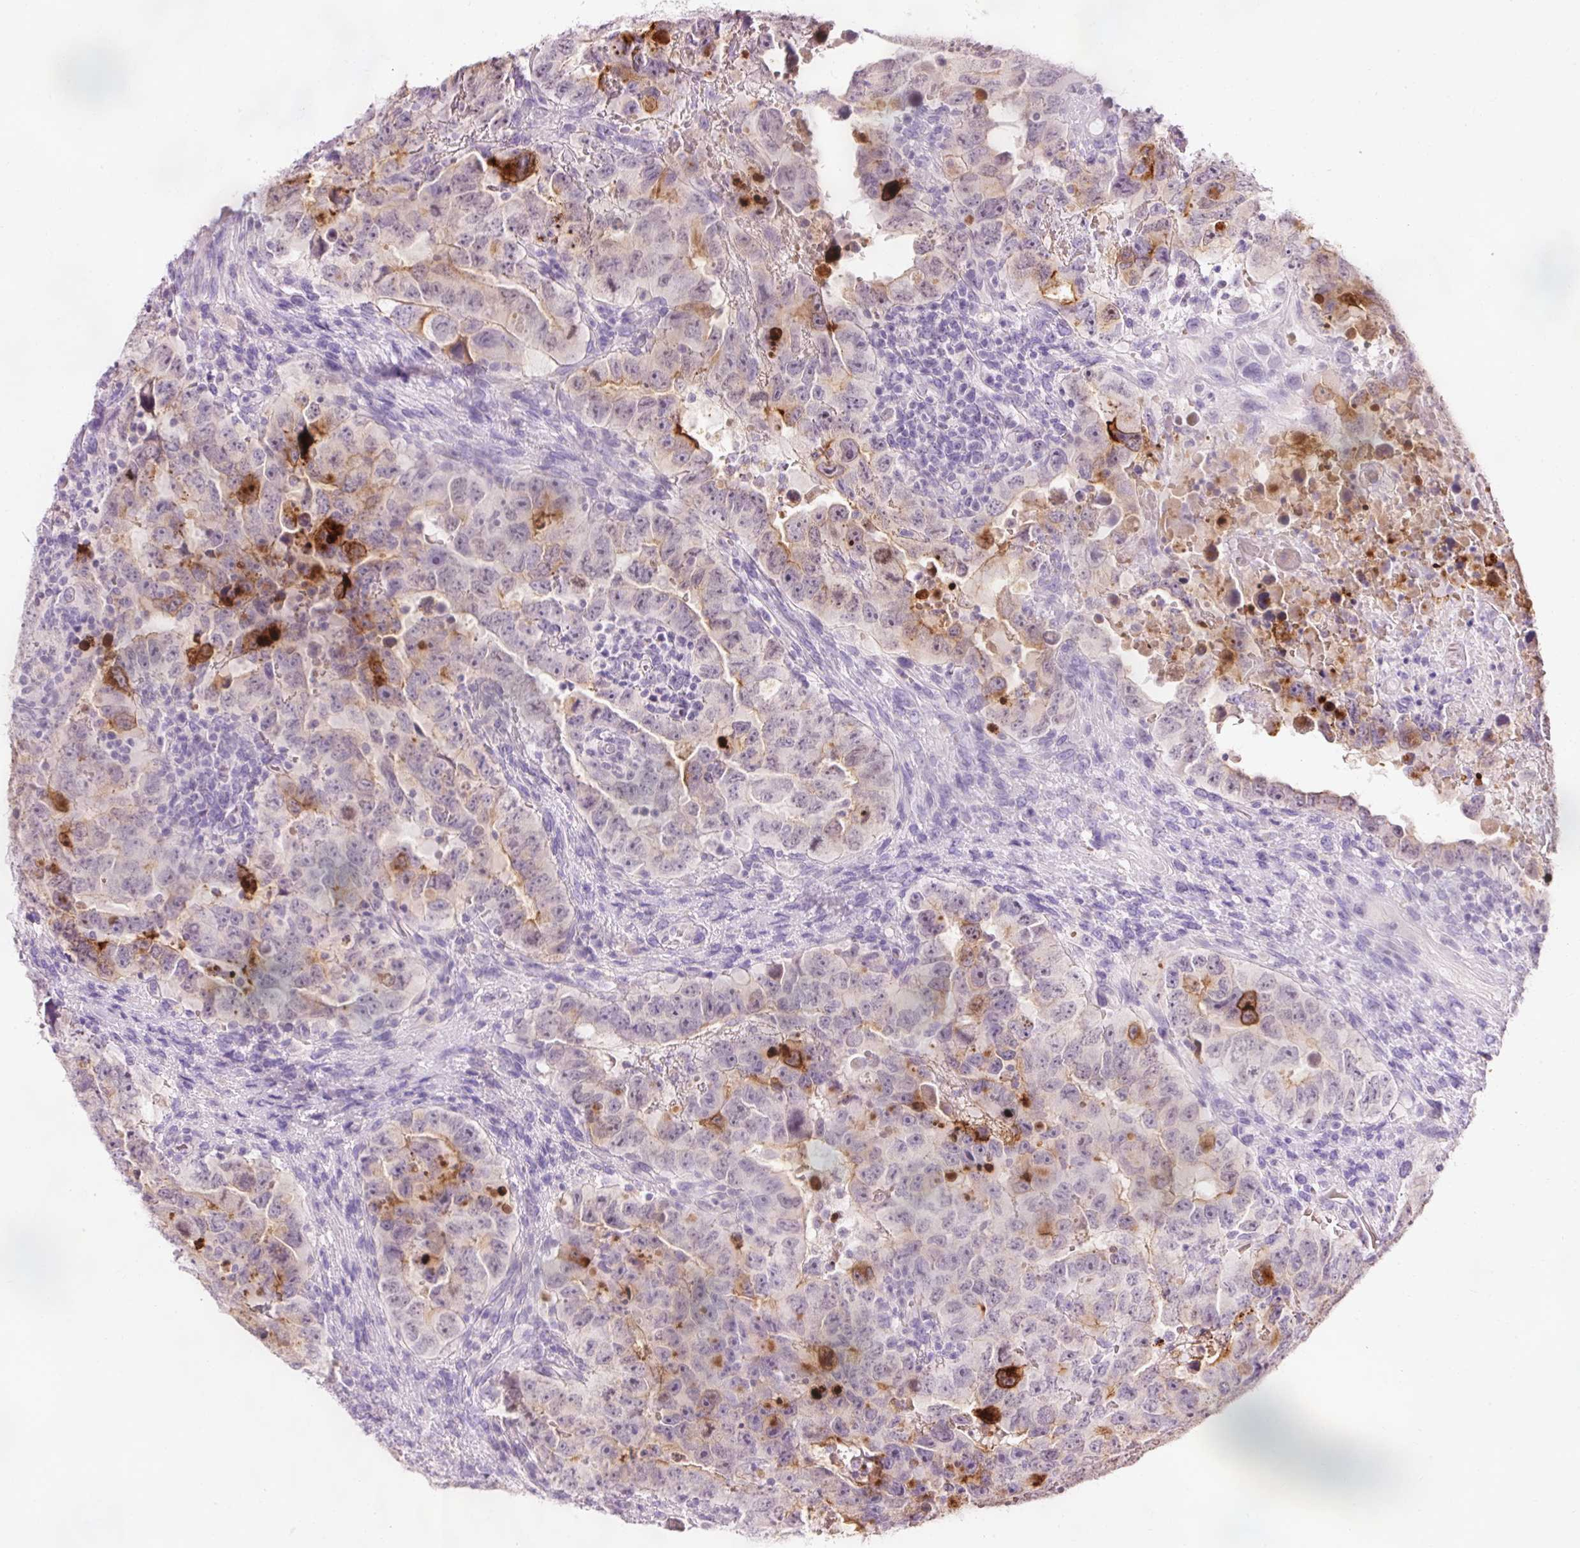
{"staining": {"intensity": "moderate", "quantity": "<25%", "location": "cytoplasmic/membranous"}, "tissue": "testis cancer", "cell_type": "Tumor cells", "image_type": "cancer", "snomed": [{"axis": "morphology", "description": "Carcinoma, Embryonal, NOS"}, {"axis": "topography", "description": "Testis"}], "caption": "Brown immunohistochemical staining in human testis embryonal carcinoma shows moderate cytoplasmic/membranous staining in approximately <25% of tumor cells.", "gene": "DHRS11", "patient": {"sex": "male", "age": 24}}